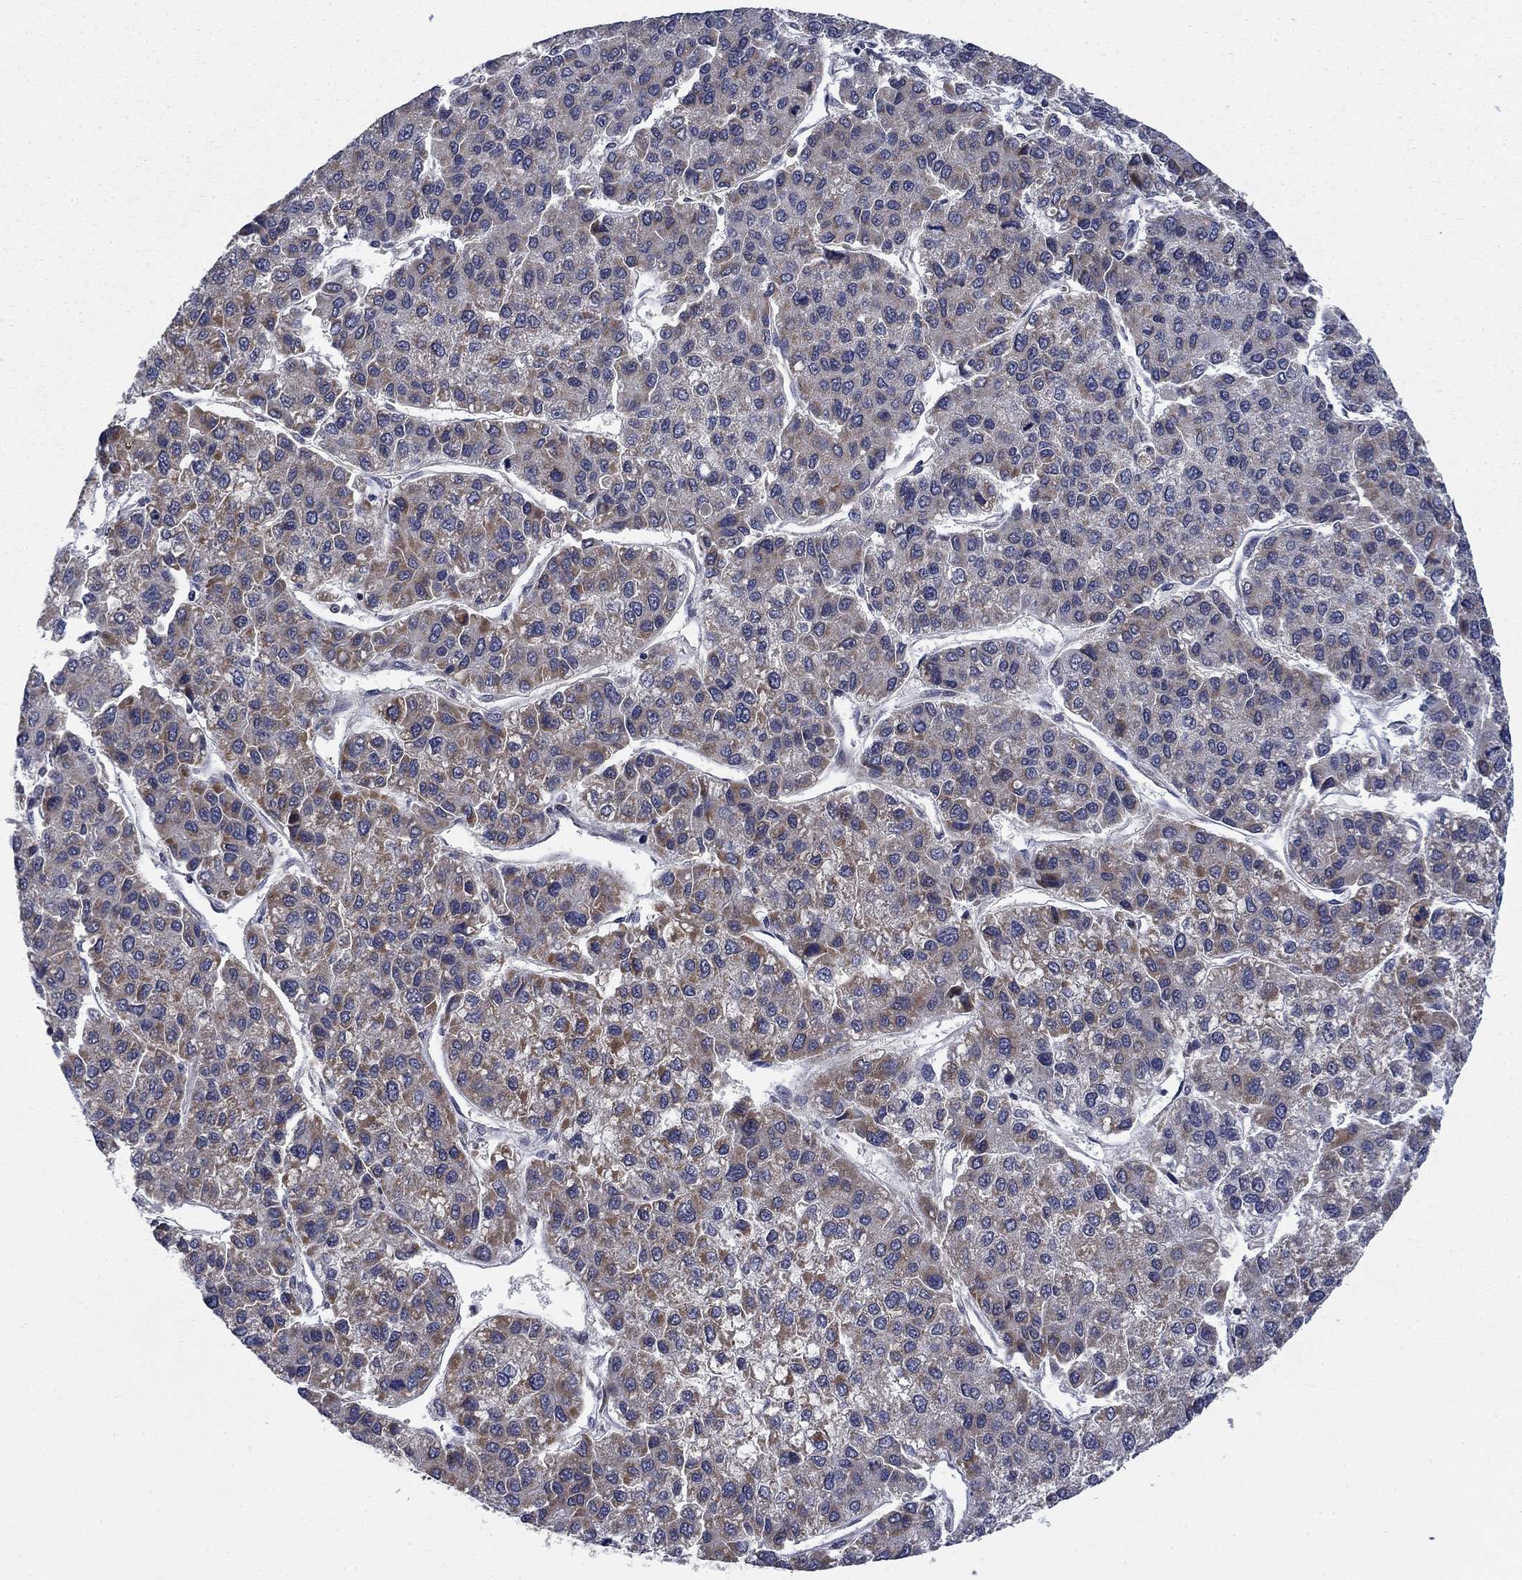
{"staining": {"intensity": "moderate", "quantity": "<25%", "location": "cytoplasmic/membranous"}, "tissue": "liver cancer", "cell_type": "Tumor cells", "image_type": "cancer", "snomed": [{"axis": "morphology", "description": "Carcinoma, Hepatocellular, NOS"}, {"axis": "topography", "description": "Liver"}], "caption": "Immunohistochemical staining of human liver hepatocellular carcinoma reveals low levels of moderate cytoplasmic/membranous protein staining in approximately <25% of tumor cells.", "gene": "NDUFC1", "patient": {"sex": "female", "age": 66}}